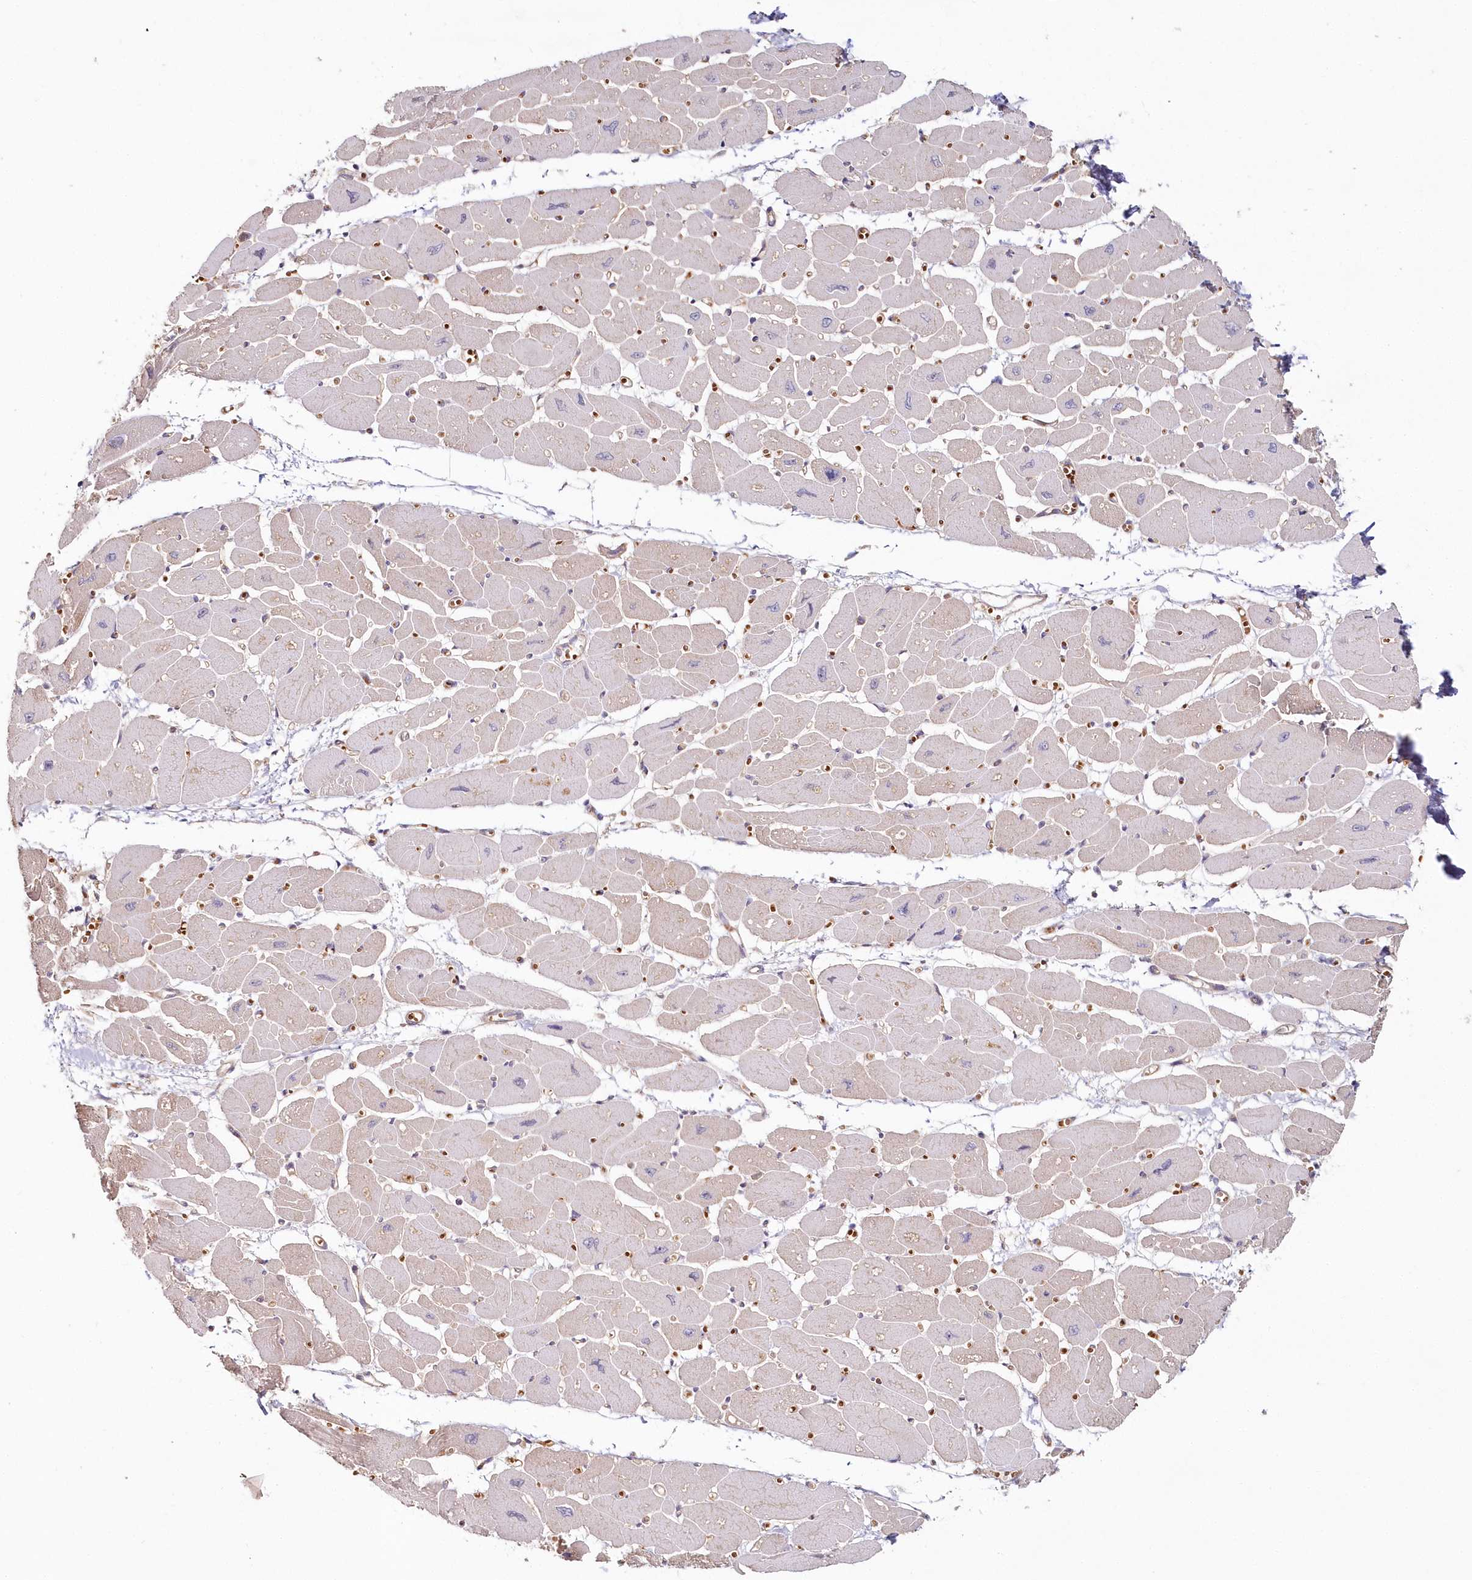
{"staining": {"intensity": "weak", "quantity": "25%-75%", "location": "cytoplasmic/membranous"}, "tissue": "heart muscle", "cell_type": "Cardiomyocytes", "image_type": "normal", "snomed": [{"axis": "morphology", "description": "Normal tissue, NOS"}, {"axis": "topography", "description": "Heart"}], "caption": "A brown stain labels weak cytoplasmic/membranous staining of a protein in cardiomyocytes of normal human heart muscle. Nuclei are stained in blue.", "gene": "HYCC2", "patient": {"sex": "female", "age": 54}}